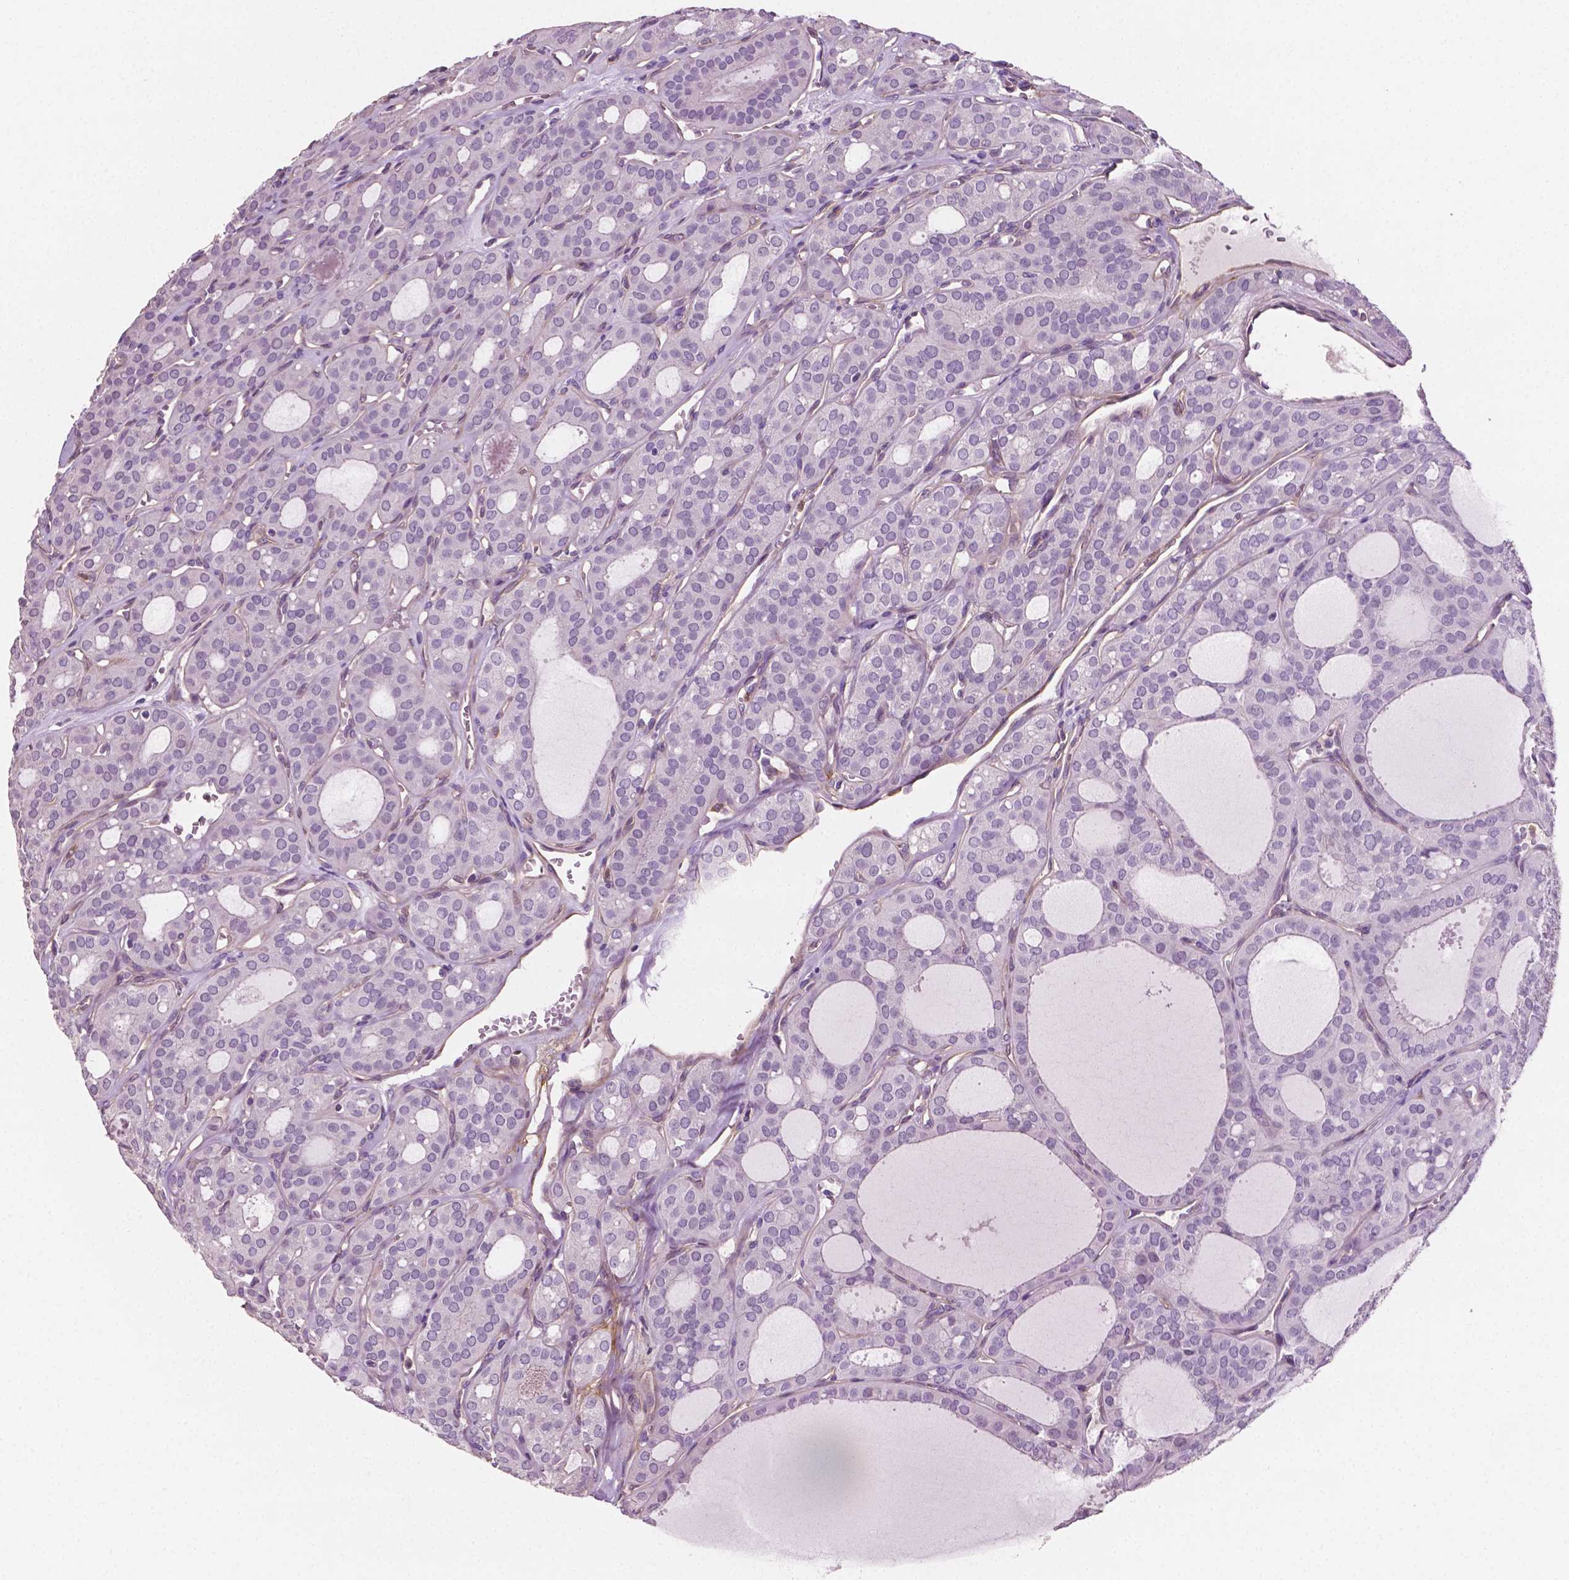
{"staining": {"intensity": "negative", "quantity": "none", "location": "none"}, "tissue": "thyroid cancer", "cell_type": "Tumor cells", "image_type": "cancer", "snomed": [{"axis": "morphology", "description": "Follicular adenoma carcinoma, NOS"}, {"axis": "topography", "description": "Thyroid gland"}], "caption": "Immunohistochemical staining of thyroid cancer demonstrates no significant staining in tumor cells. The staining was performed using DAB (3,3'-diaminobenzidine) to visualize the protein expression in brown, while the nuclei were stained in blue with hematoxylin (Magnification: 20x).", "gene": "PTX3", "patient": {"sex": "male", "age": 75}}